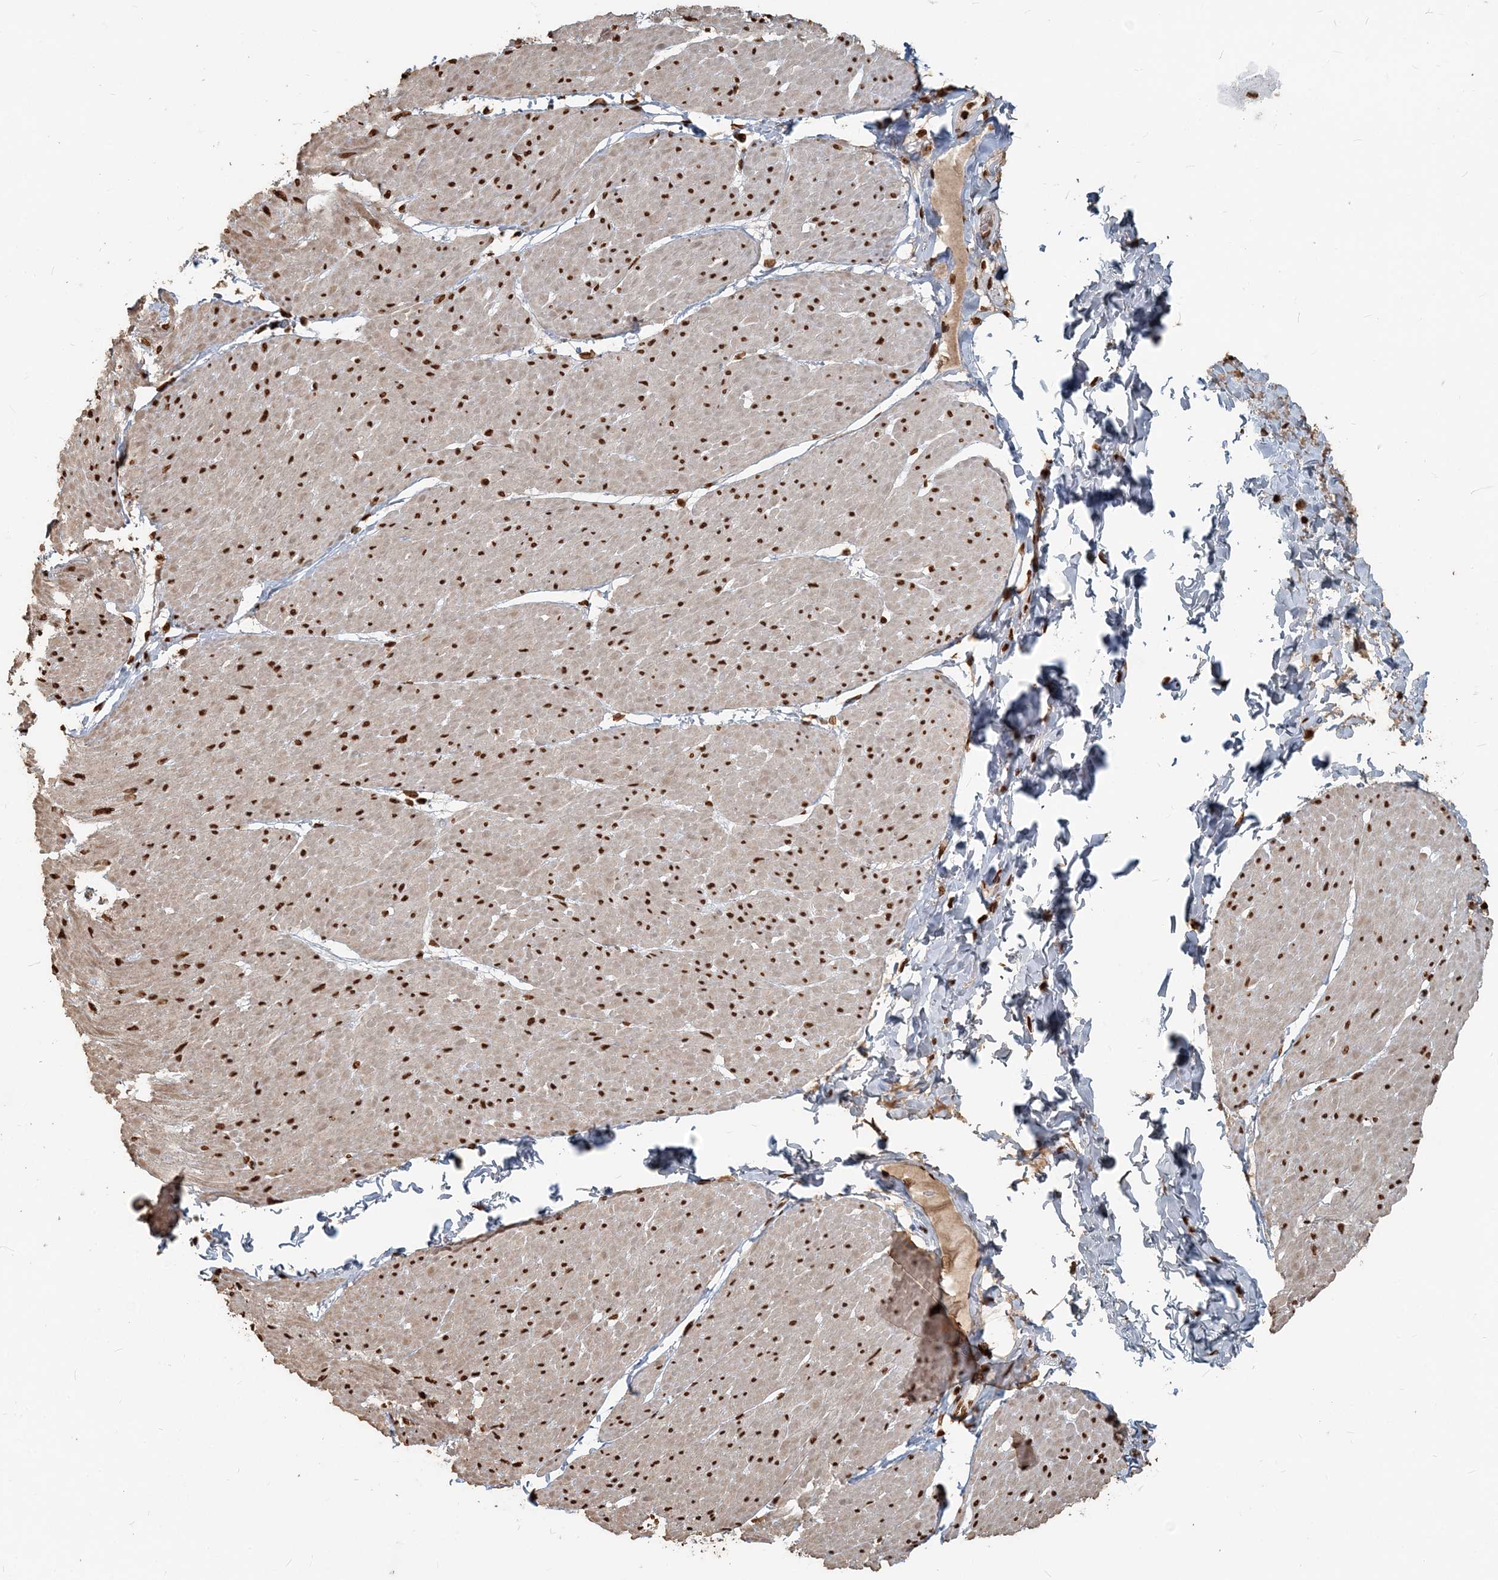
{"staining": {"intensity": "moderate", "quantity": ">75%", "location": "nuclear"}, "tissue": "smooth muscle", "cell_type": "Smooth muscle cells", "image_type": "normal", "snomed": [{"axis": "morphology", "description": "Urothelial carcinoma, High grade"}, {"axis": "topography", "description": "Urinary bladder"}], "caption": "Immunohistochemical staining of normal smooth muscle exhibits medium levels of moderate nuclear expression in approximately >75% of smooth muscle cells.", "gene": "H3", "patient": {"sex": "male", "age": 46}}